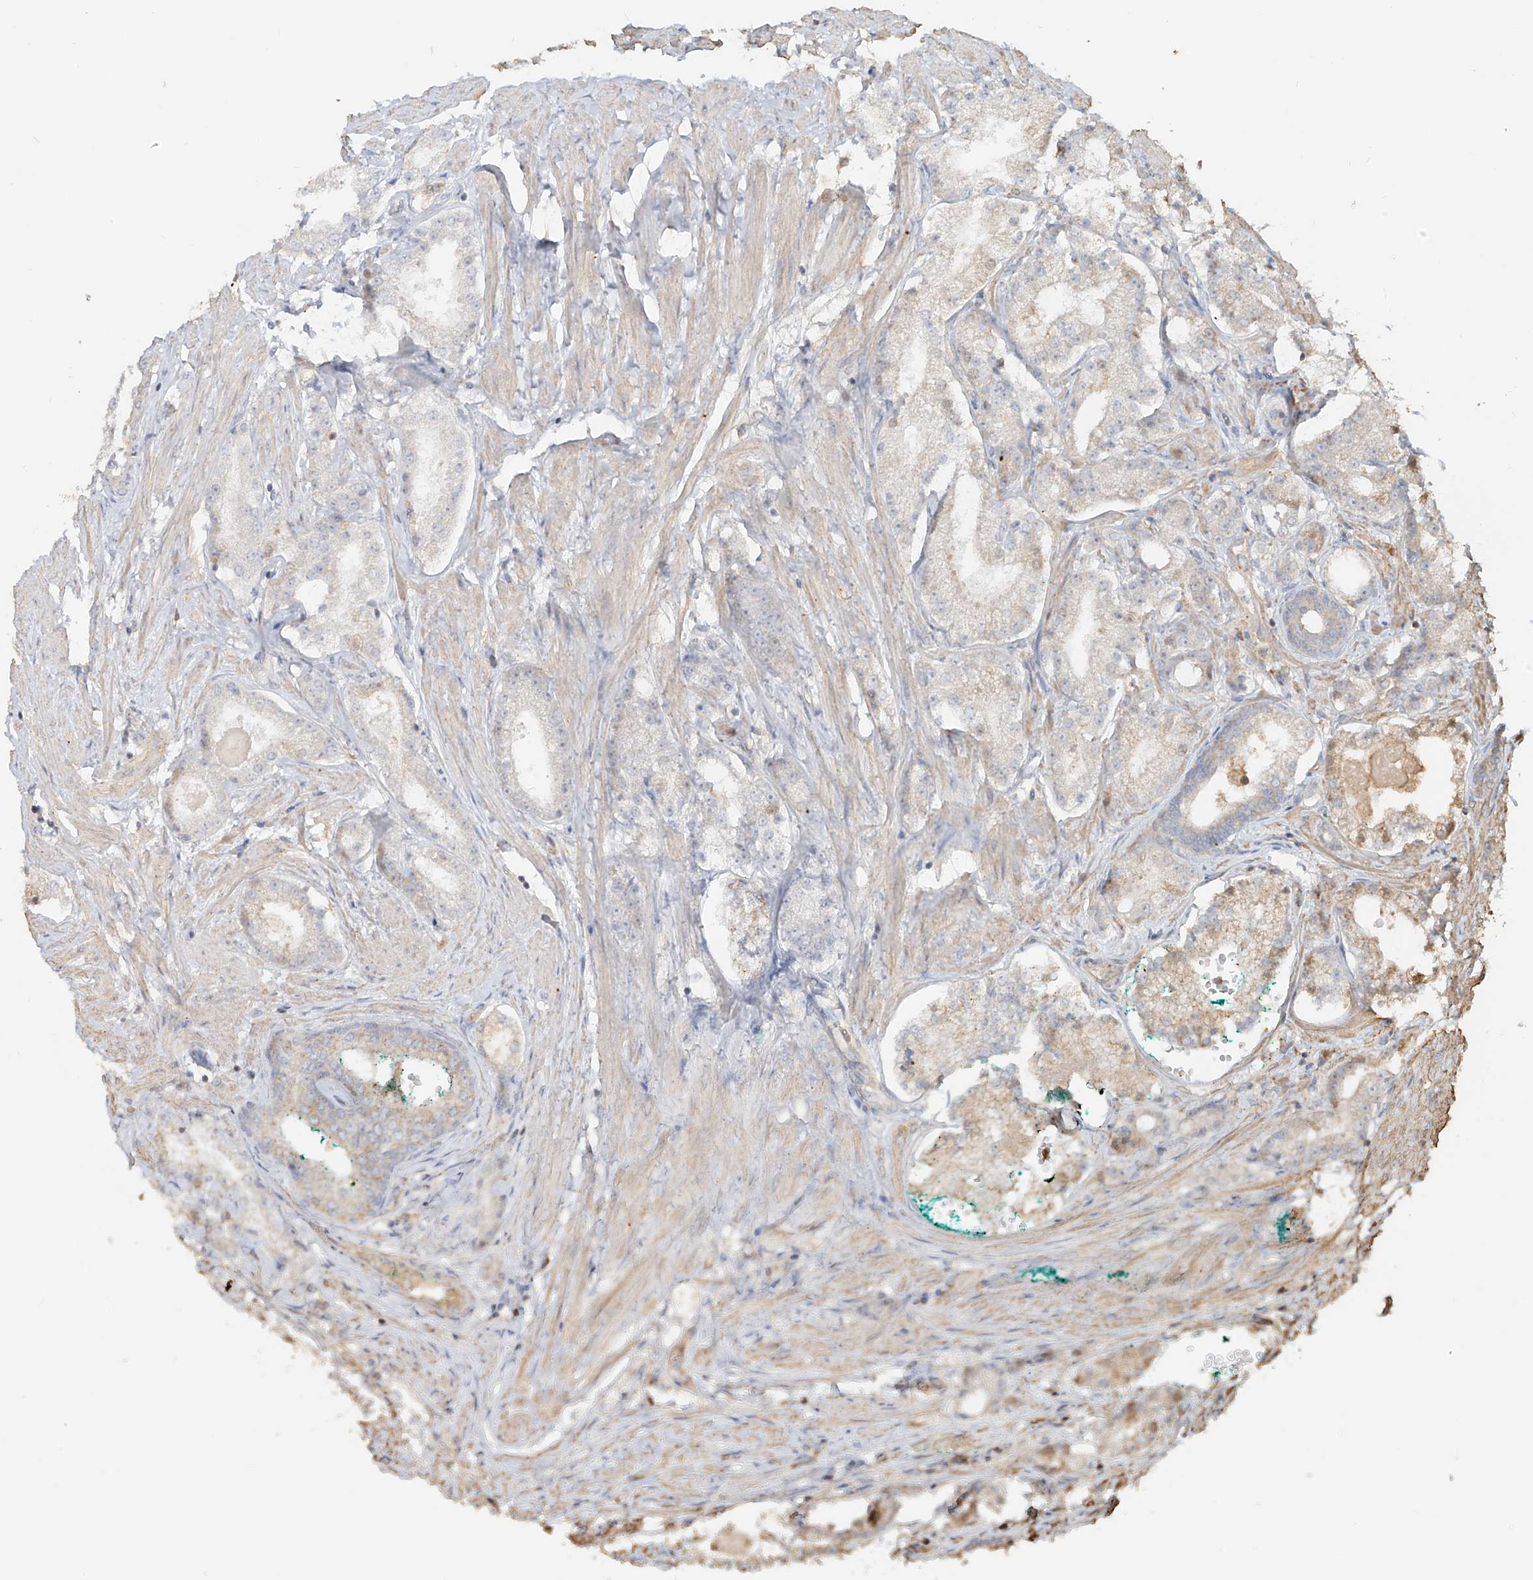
{"staining": {"intensity": "weak", "quantity": "<25%", "location": "cytoplasmic/membranous"}, "tissue": "prostate cancer", "cell_type": "Tumor cells", "image_type": "cancer", "snomed": [{"axis": "morphology", "description": "Adenocarcinoma, Low grade"}, {"axis": "topography", "description": "Prostate"}], "caption": "IHC of prostate cancer (low-grade adenocarcinoma) reveals no staining in tumor cells. The staining is performed using DAB (3,3'-diaminobenzidine) brown chromogen with nuclei counter-stained in using hematoxylin.", "gene": "NPHS1", "patient": {"sex": "male", "age": 63}}